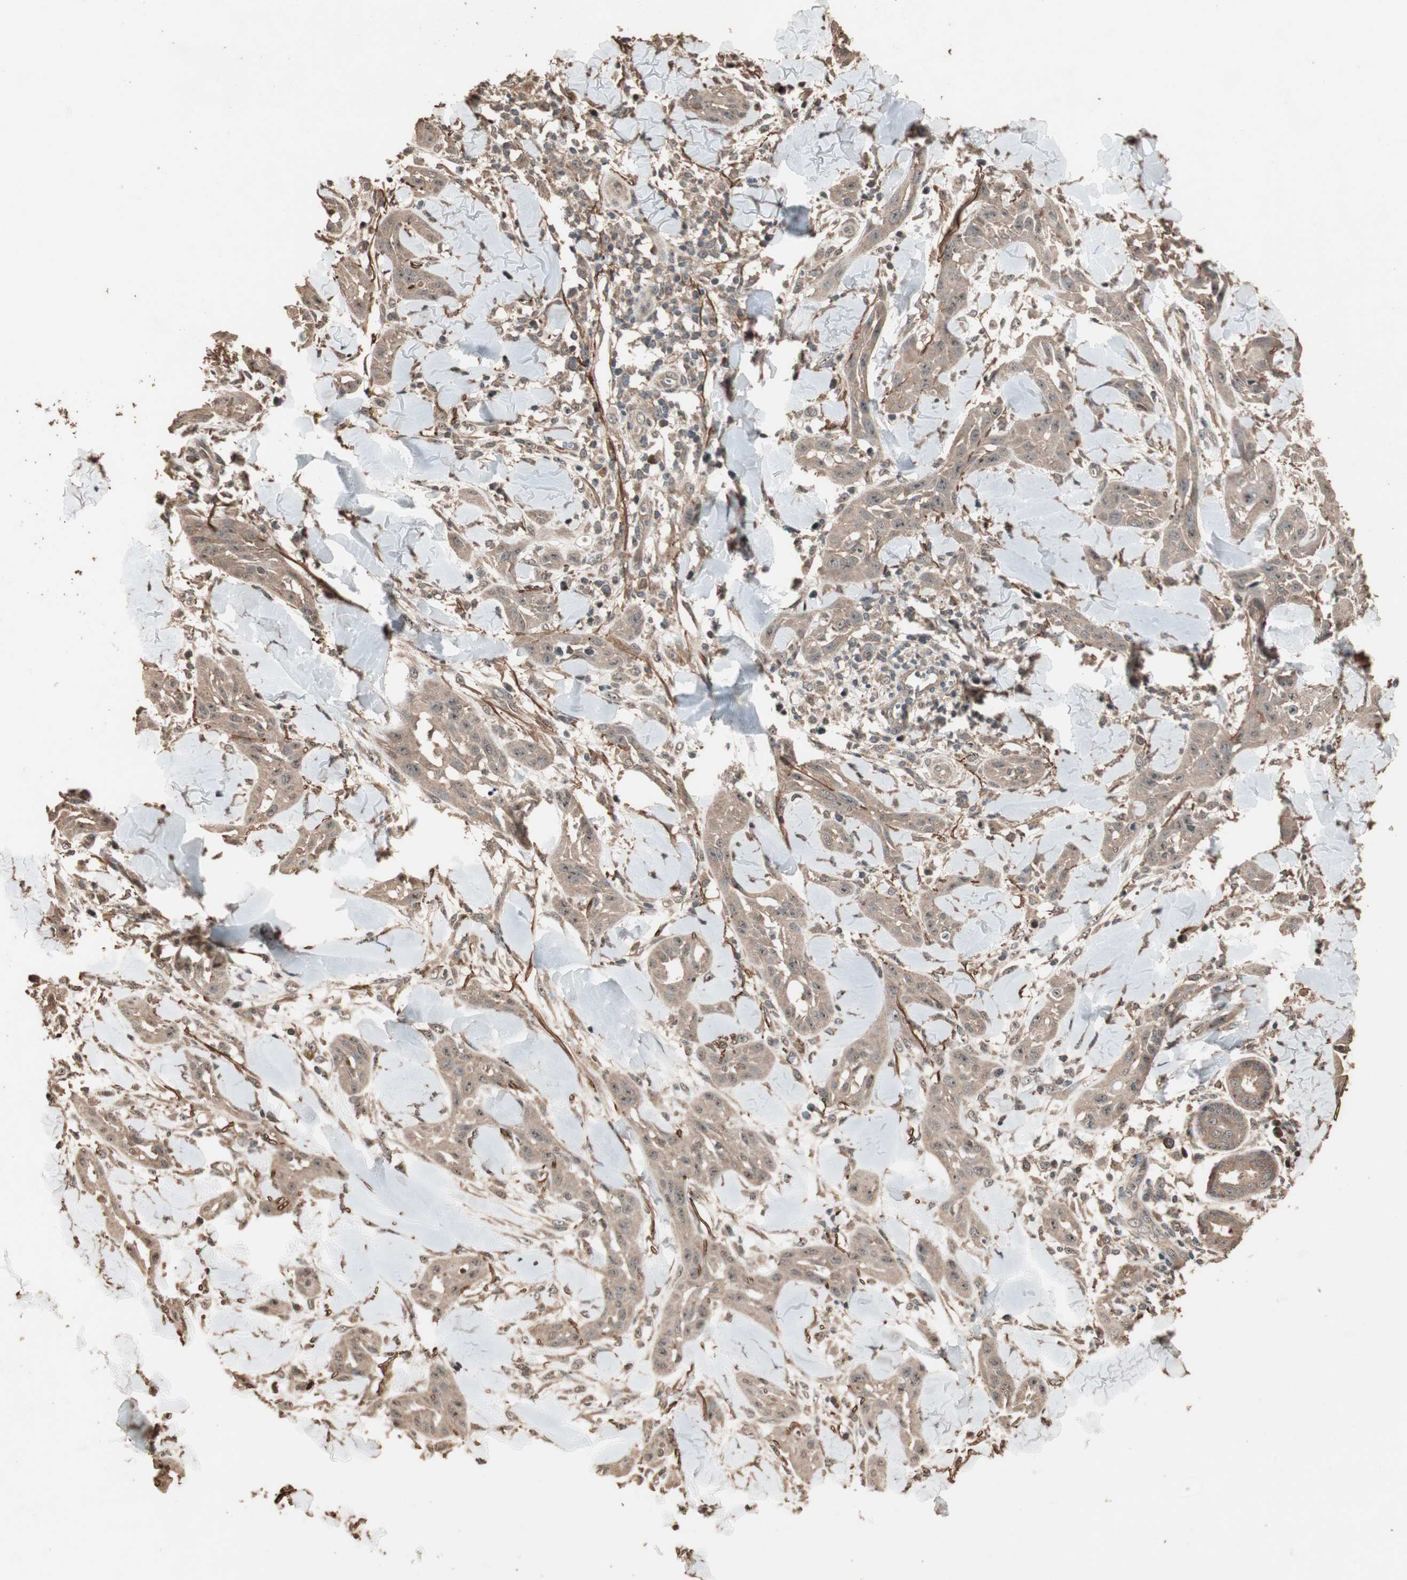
{"staining": {"intensity": "moderate", "quantity": ">75%", "location": "cytoplasmic/membranous,nuclear"}, "tissue": "skin cancer", "cell_type": "Tumor cells", "image_type": "cancer", "snomed": [{"axis": "morphology", "description": "Squamous cell carcinoma, NOS"}, {"axis": "topography", "description": "Skin"}], "caption": "Immunohistochemistry (IHC) image of human squamous cell carcinoma (skin) stained for a protein (brown), which demonstrates medium levels of moderate cytoplasmic/membranous and nuclear staining in about >75% of tumor cells.", "gene": "USP20", "patient": {"sex": "male", "age": 24}}